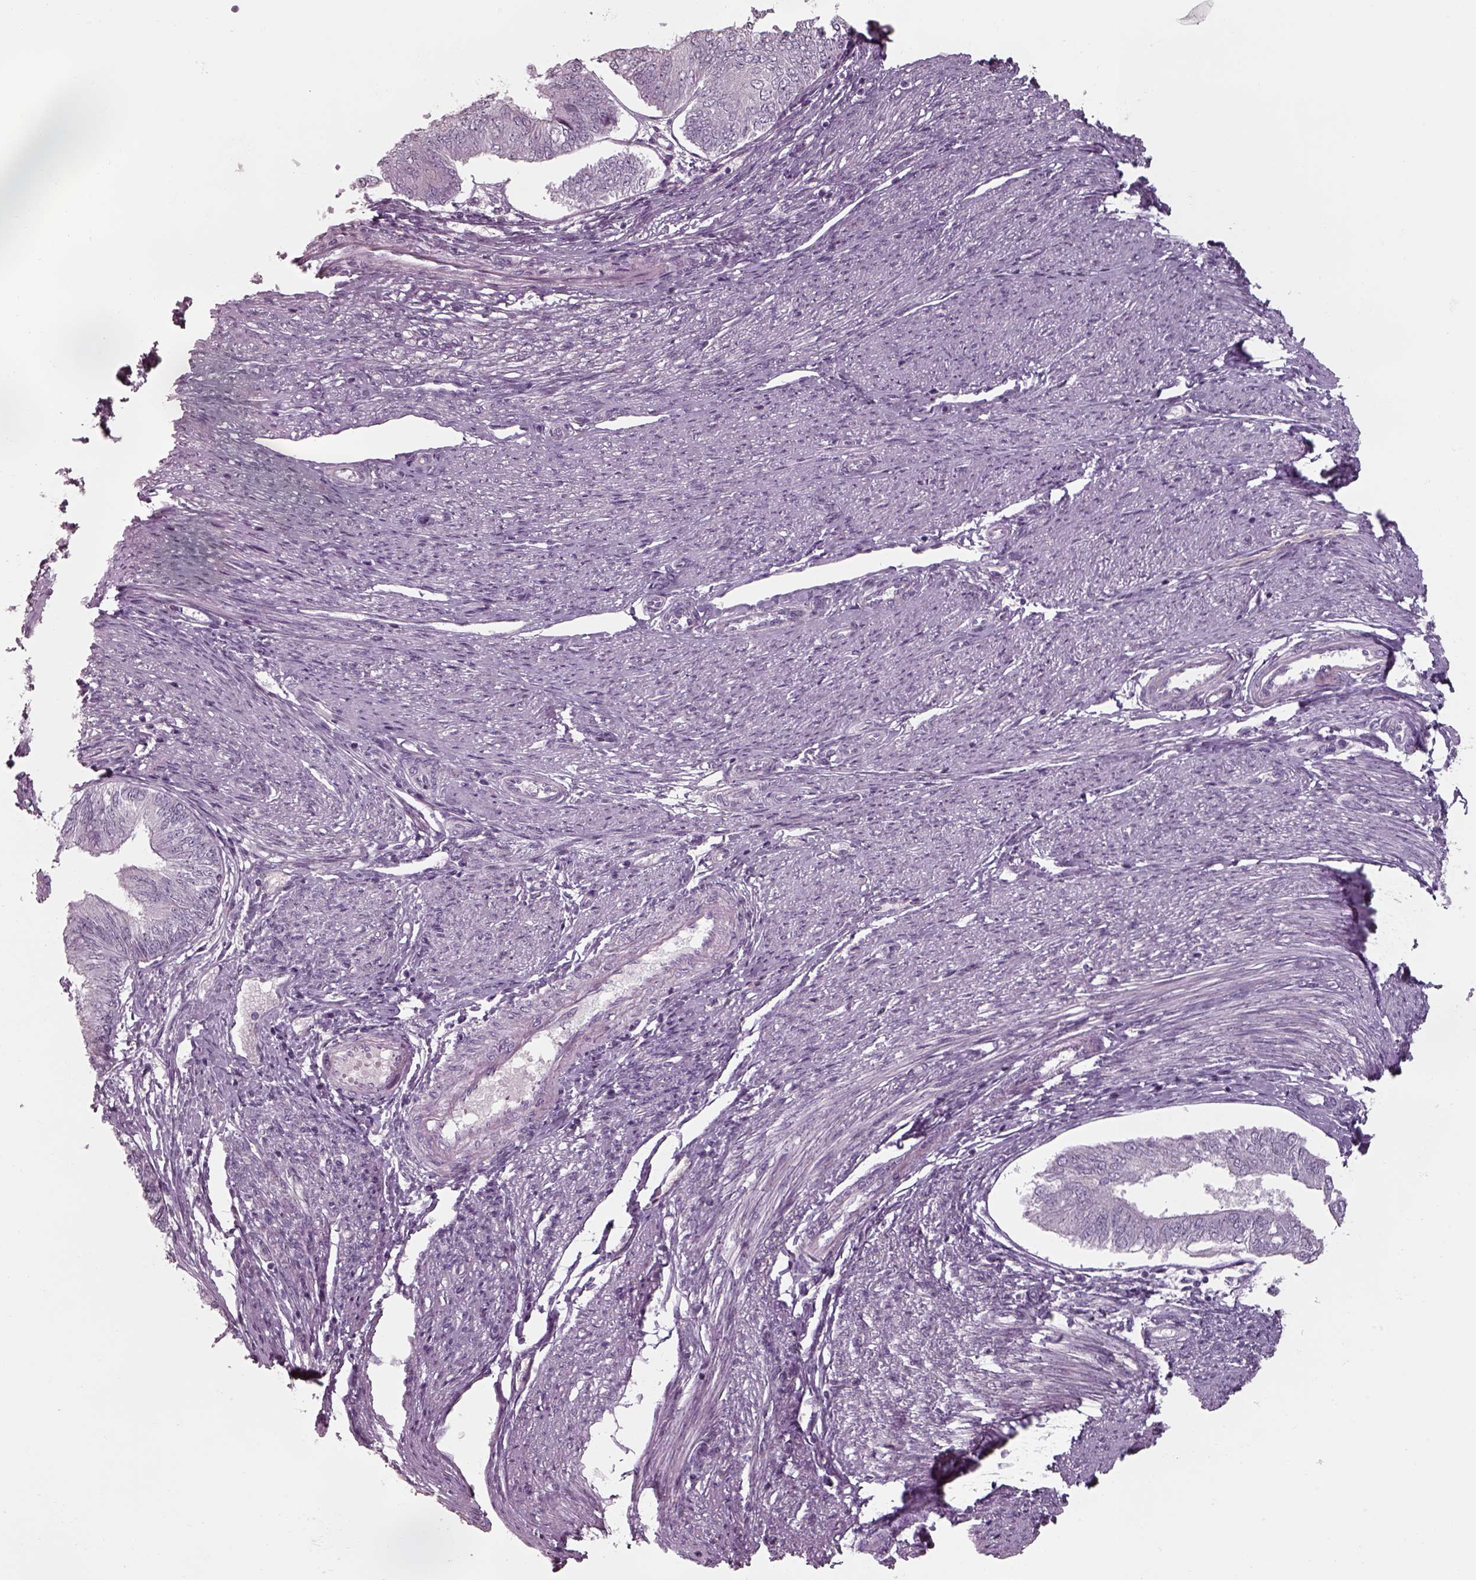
{"staining": {"intensity": "negative", "quantity": "none", "location": "none"}, "tissue": "endometrial cancer", "cell_type": "Tumor cells", "image_type": "cancer", "snomed": [{"axis": "morphology", "description": "Adenocarcinoma, NOS"}, {"axis": "topography", "description": "Endometrium"}], "caption": "An image of human endometrial adenocarcinoma is negative for staining in tumor cells.", "gene": "SEPTIN14", "patient": {"sex": "female", "age": 58}}